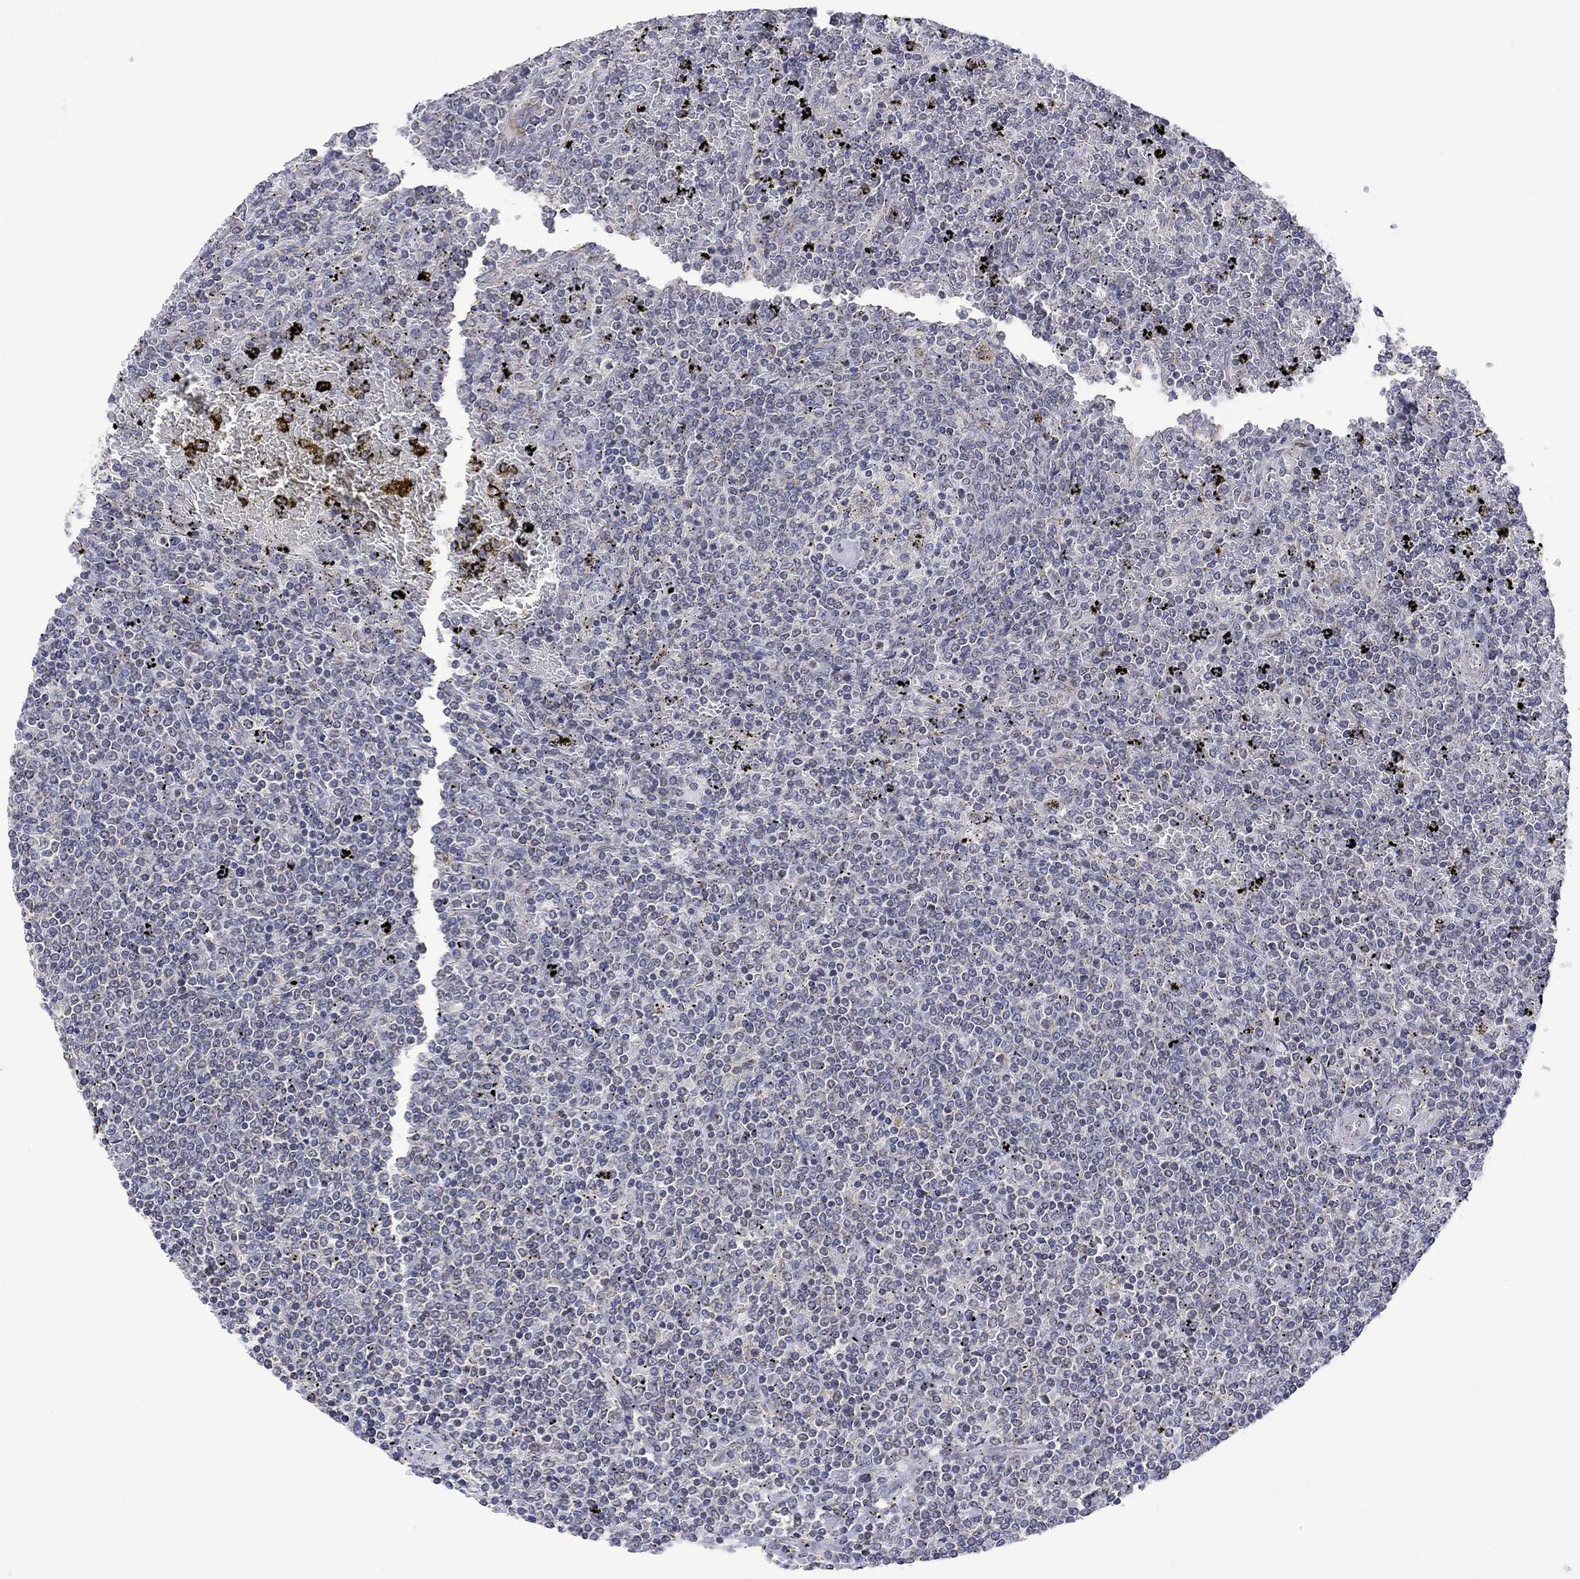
{"staining": {"intensity": "negative", "quantity": "none", "location": "none"}, "tissue": "lymphoma", "cell_type": "Tumor cells", "image_type": "cancer", "snomed": [{"axis": "morphology", "description": "Malignant lymphoma, non-Hodgkin's type, Low grade"}, {"axis": "topography", "description": "Spleen"}], "caption": "Malignant lymphoma, non-Hodgkin's type (low-grade) was stained to show a protein in brown. There is no significant staining in tumor cells. Nuclei are stained in blue.", "gene": "SLC48A1", "patient": {"sex": "female", "age": 77}}